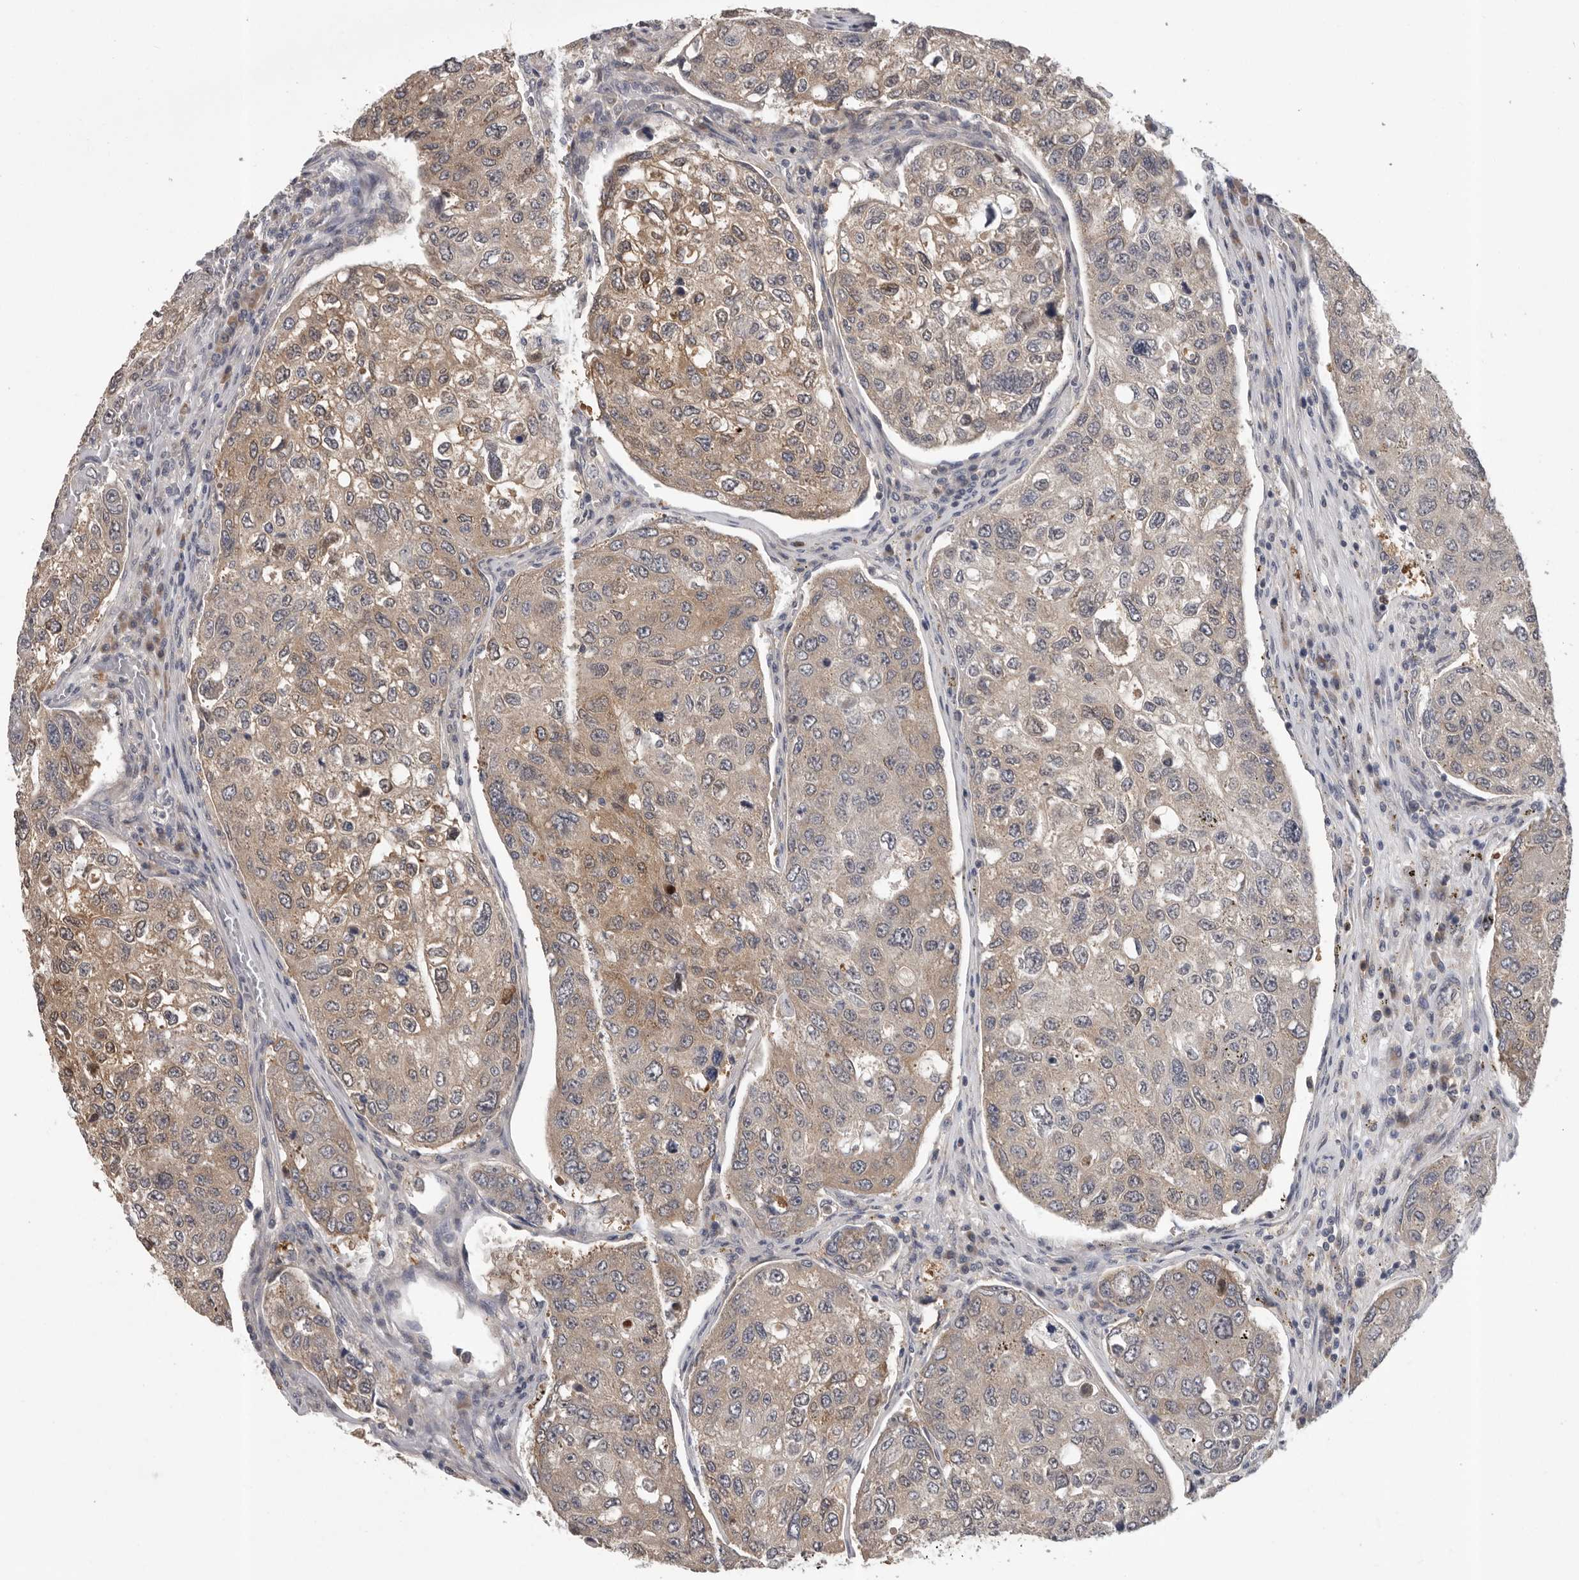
{"staining": {"intensity": "moderate", "quantity": ">75%", "location": "cytoplasmic/membranous"}, "tissue": "urothelial cancer", "cell_type": "Tumor cells", "image_type": "cancer", "snomed": [{"axis": "morphology", "description": "Urothelial carcinoma, High grade"}, {"axis": "topography", "description": "Lymph node"}, {"axis": "topography", "description": "Urinary bladder"}], "caption": "High-magnification brightfield microscopy of urothelial carcinoma (high-grade) stained with DAB (brown) and counterstained with hematoxylin (blue). tumor cells exhibit moderate cytoplasmic/membranous staining is appreciated in about>75% of cells.", "gene": "RALGPS2", "patient": {"sex": "male", "age": 51}}